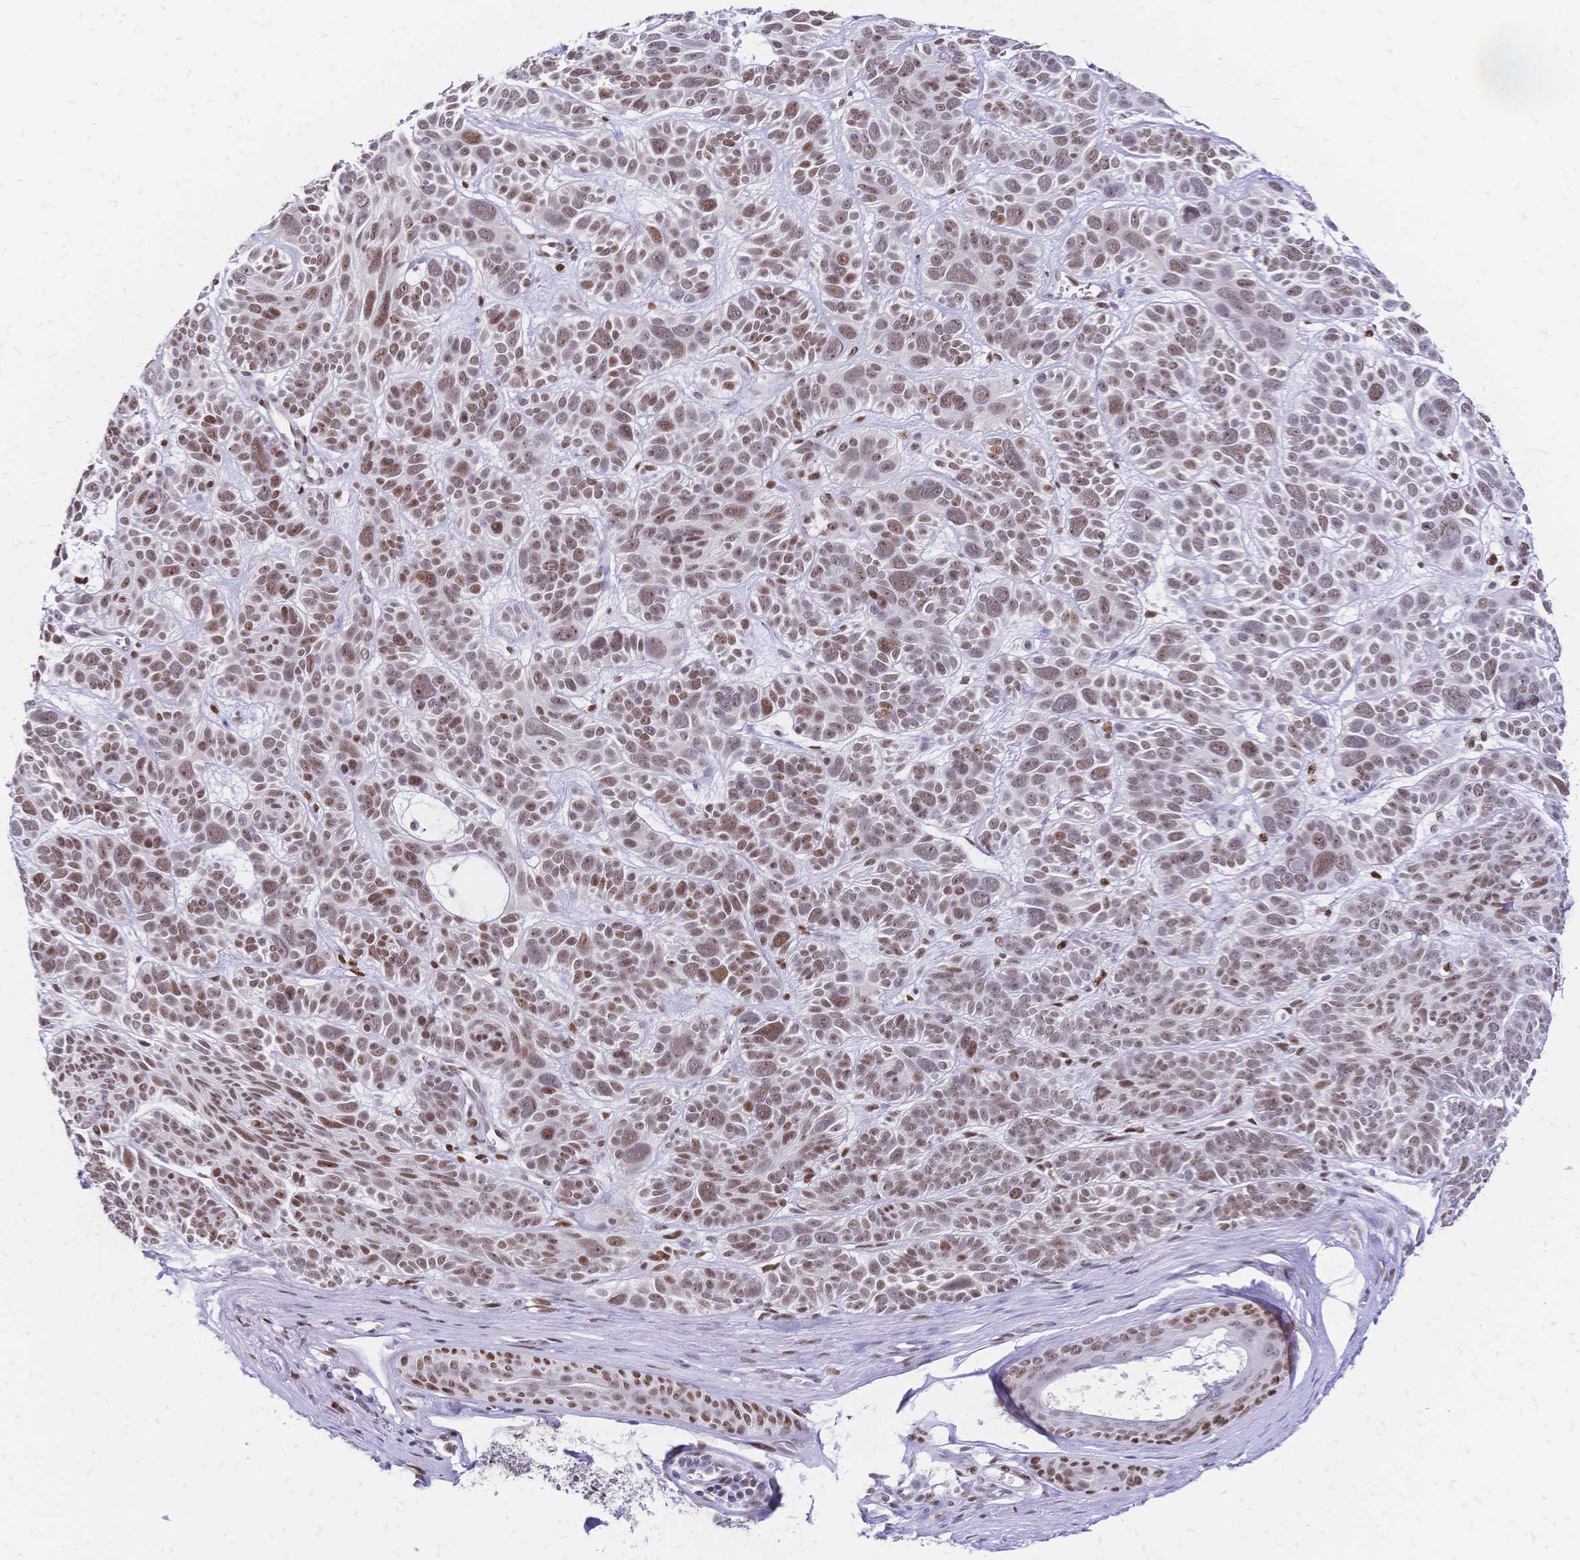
{"staining": {"intensity": "moderate", "quantity": ">75%", "location": "nuclear"}, "tissue": "skin cancer", "cell_type": "Tumor cells", "image_type": "cancer", "snomed": [{"axis": "morphology", "description": "Basal cell carcinoma"}, {"axis": "morphology", "description": "BCC, low aggressive"}, {"axis": "topography", "description": "Skin"}, {"axis": "topography", "description": "Skin of face"}], "caption": "Immunohistochemical staining of human bcc,  low aggressive (skin) exhibits moderate nuclear protein staining in about >75% of tumor cells. (IHC, brightfield microscopy, high magnification).", "gene": "NFIC", "patient": {"sex": "male", "age": 73}}